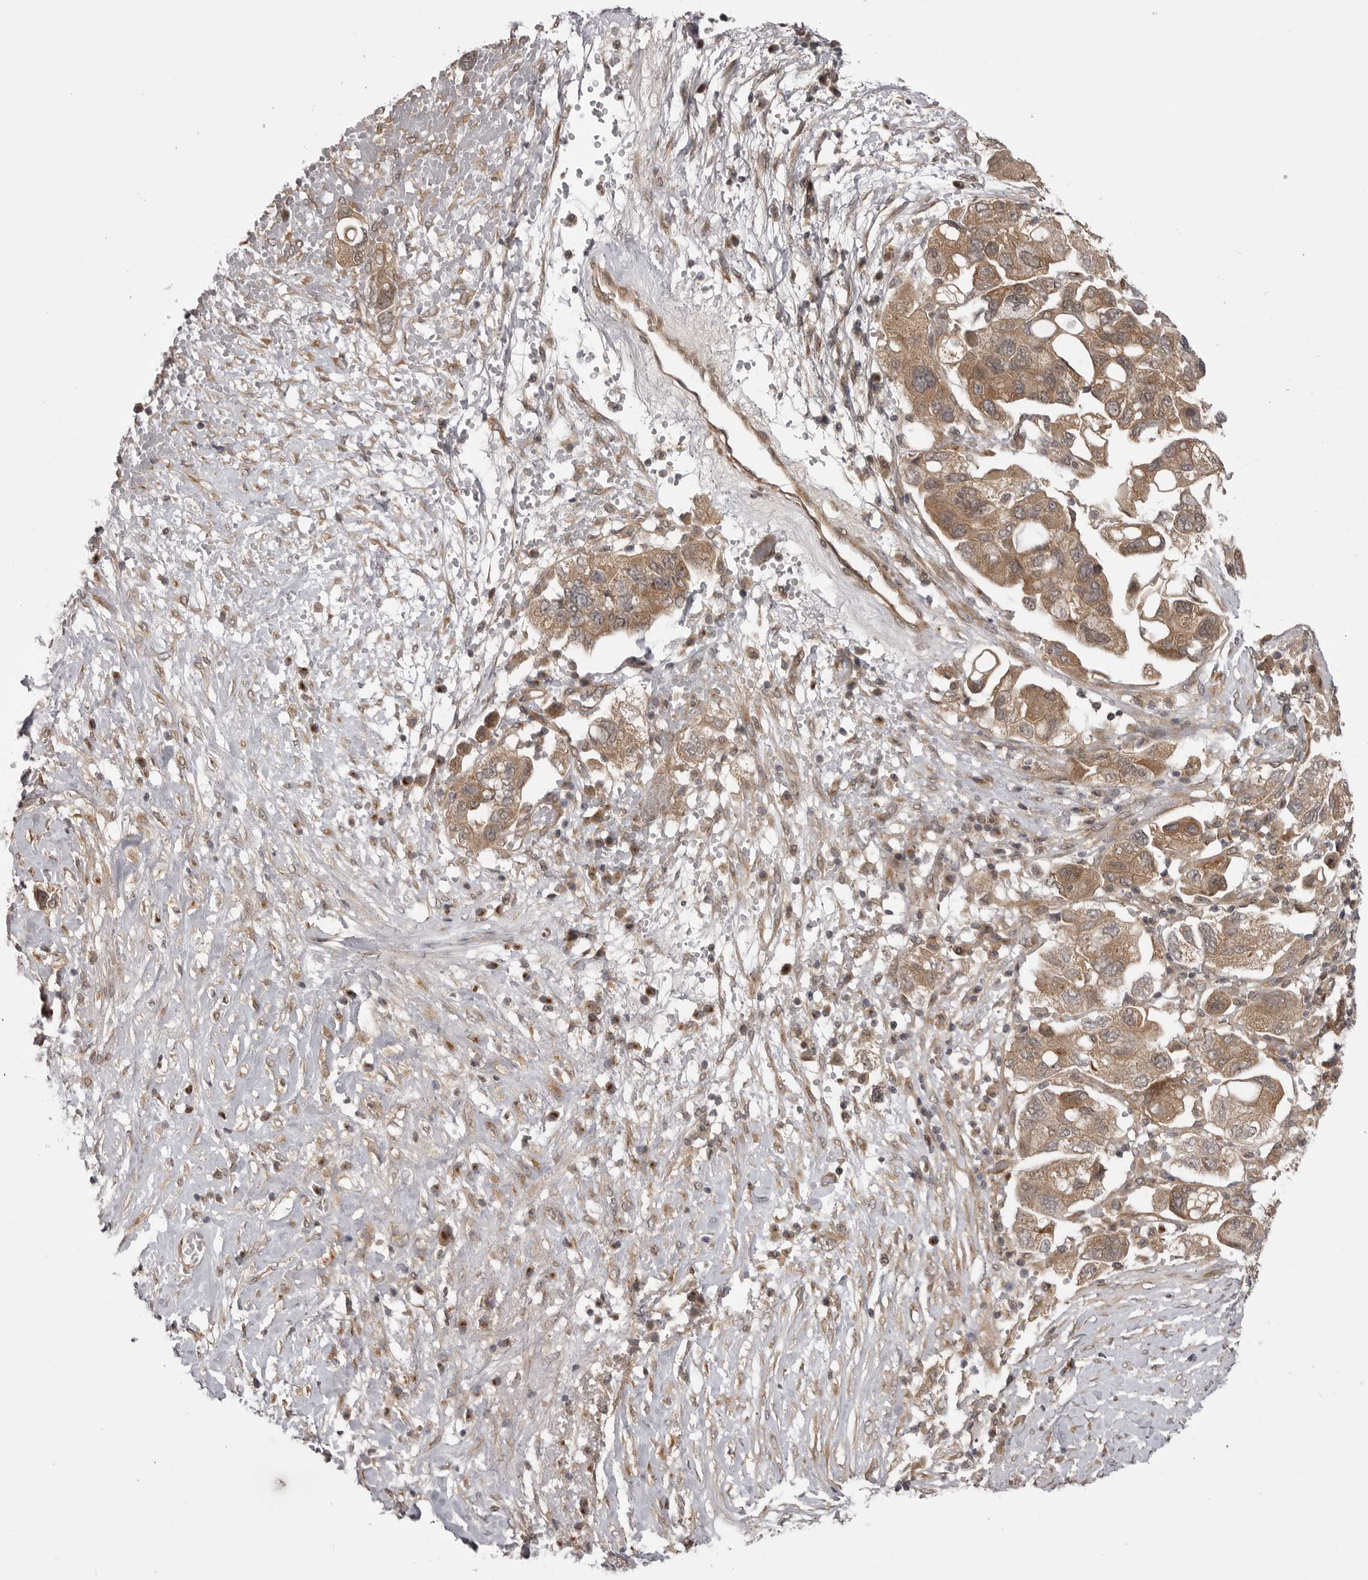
{"staining": {"intensity": "moderate", "quantity": ">75%", "location": "cytoplasmic/membranous"}, "tissue": "ovarian cancer", "cell_type": "Tumor cells", "image_type": "cancer", "snomed": [{"axis": "morphology", "description": "Carcinoma, NOS"}, {"axis": "morphology", "description": "Cystadenocarcinoma, serous, NOS"}, {"axis": "topography", "description": "Ovary"}], "caption": "Carcinoma (ovarian) stained with IHC demonstrates moderate cytoplasmic/membranous staining in about >75% of tumor cells. (DAB = brown stain, brightfield microscopy at high magnification).", "gene": "PDCL", "patient": {"sex": "female", "age": 69}}